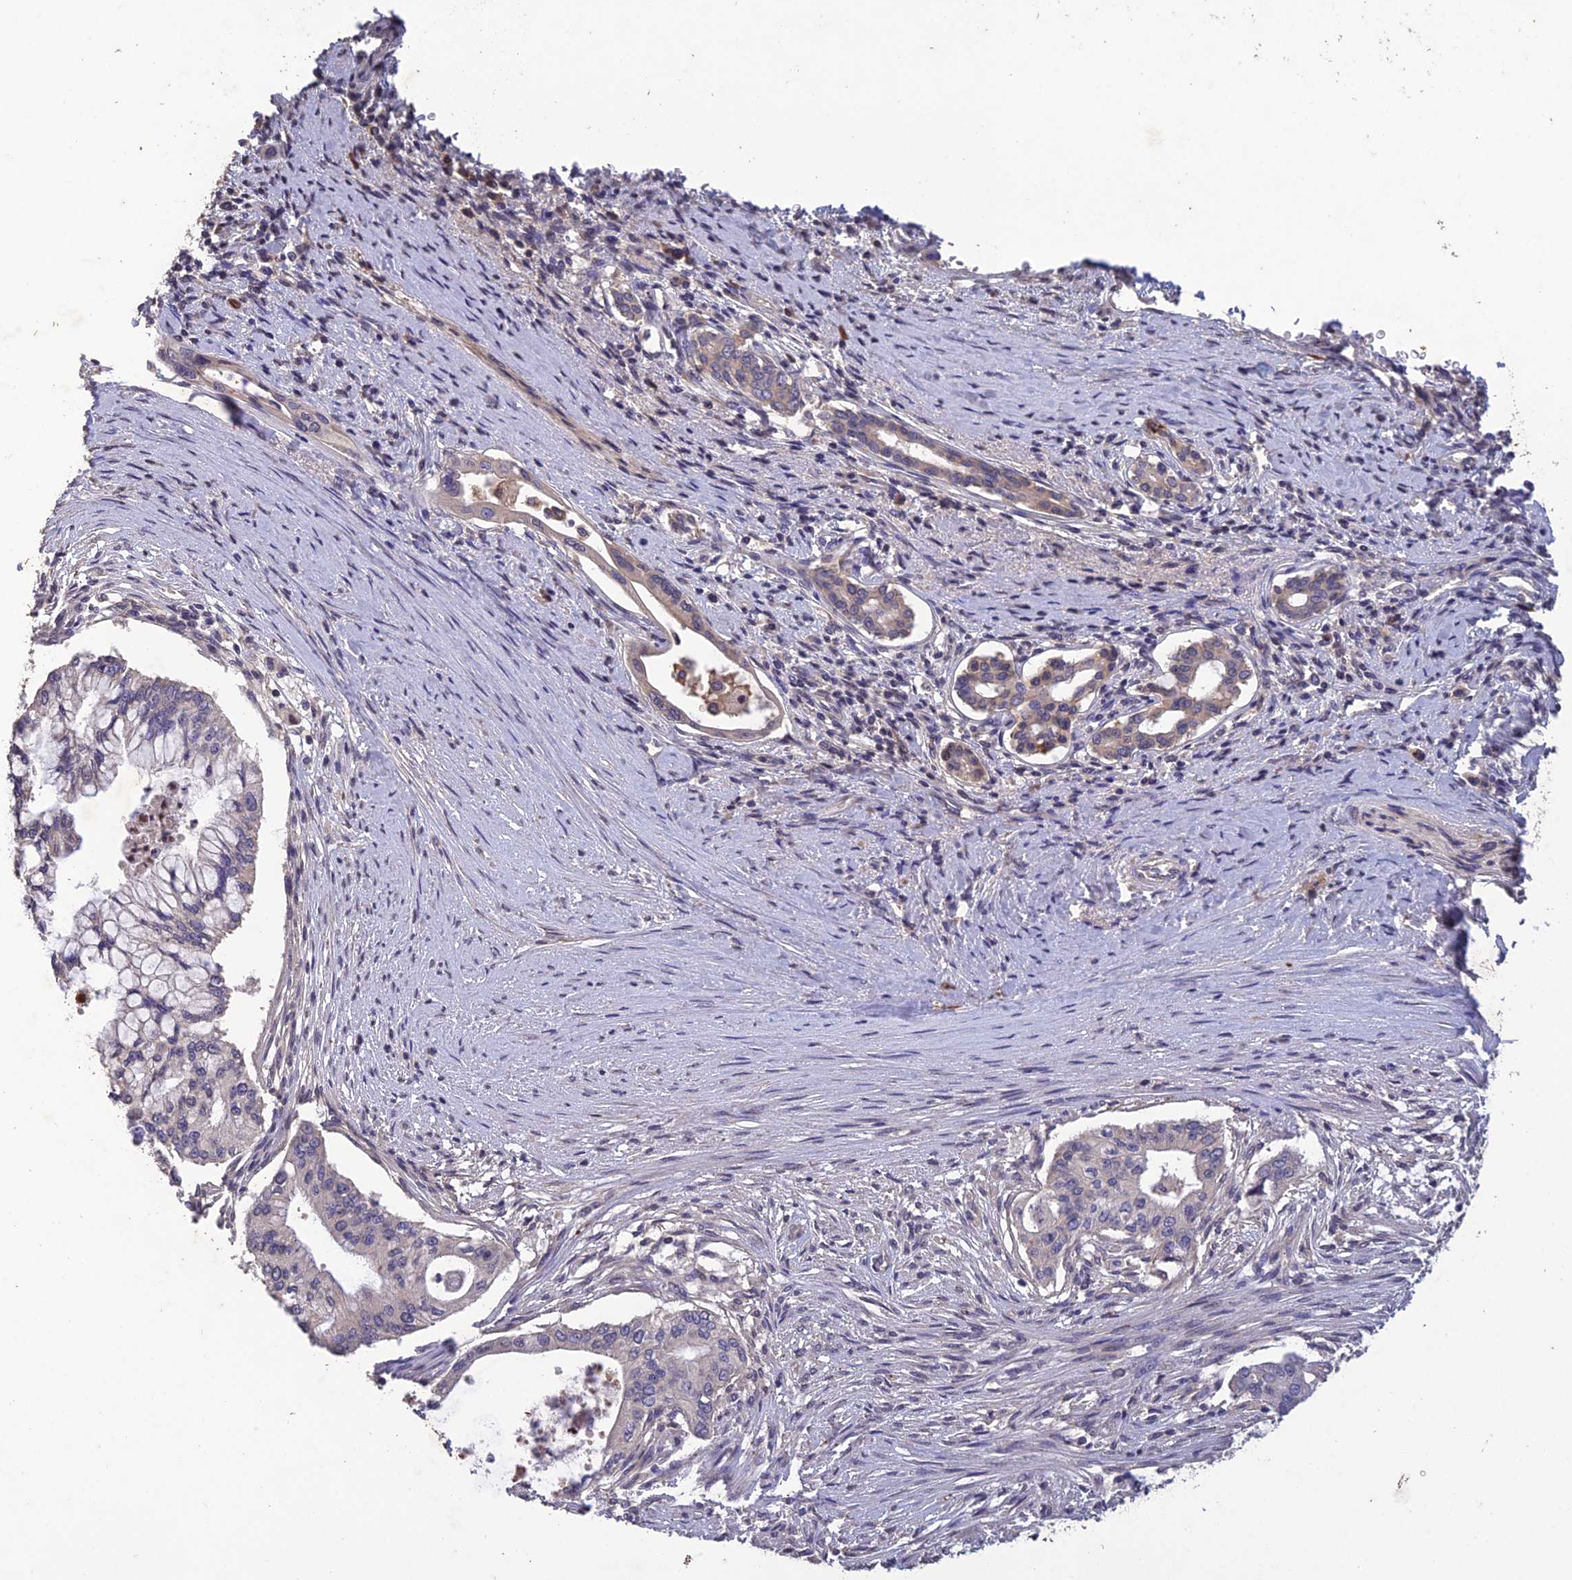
{"staining": {"intensity": "negative", "quantity": "none", "location": "none"}, "tissue": "pancreatic cancer", "cell_type": "Tumor cells", "image_type": "cancer", "snomed": [{"axis": "morphology", "description": "Adenocarcinoma, NOS"}, {"axis": "topography", "description": "Pancreas"}], "caption": "This is a image of immunohistochemistry staining of pancreatic cancer (adenocarcinoma), which shows no staining in tumor cells. (Immunohistochemistry, brightfield microscopy, high magnification).", "gene": "SLC39A13", "patient": {"sex": "male", "age": 46}}